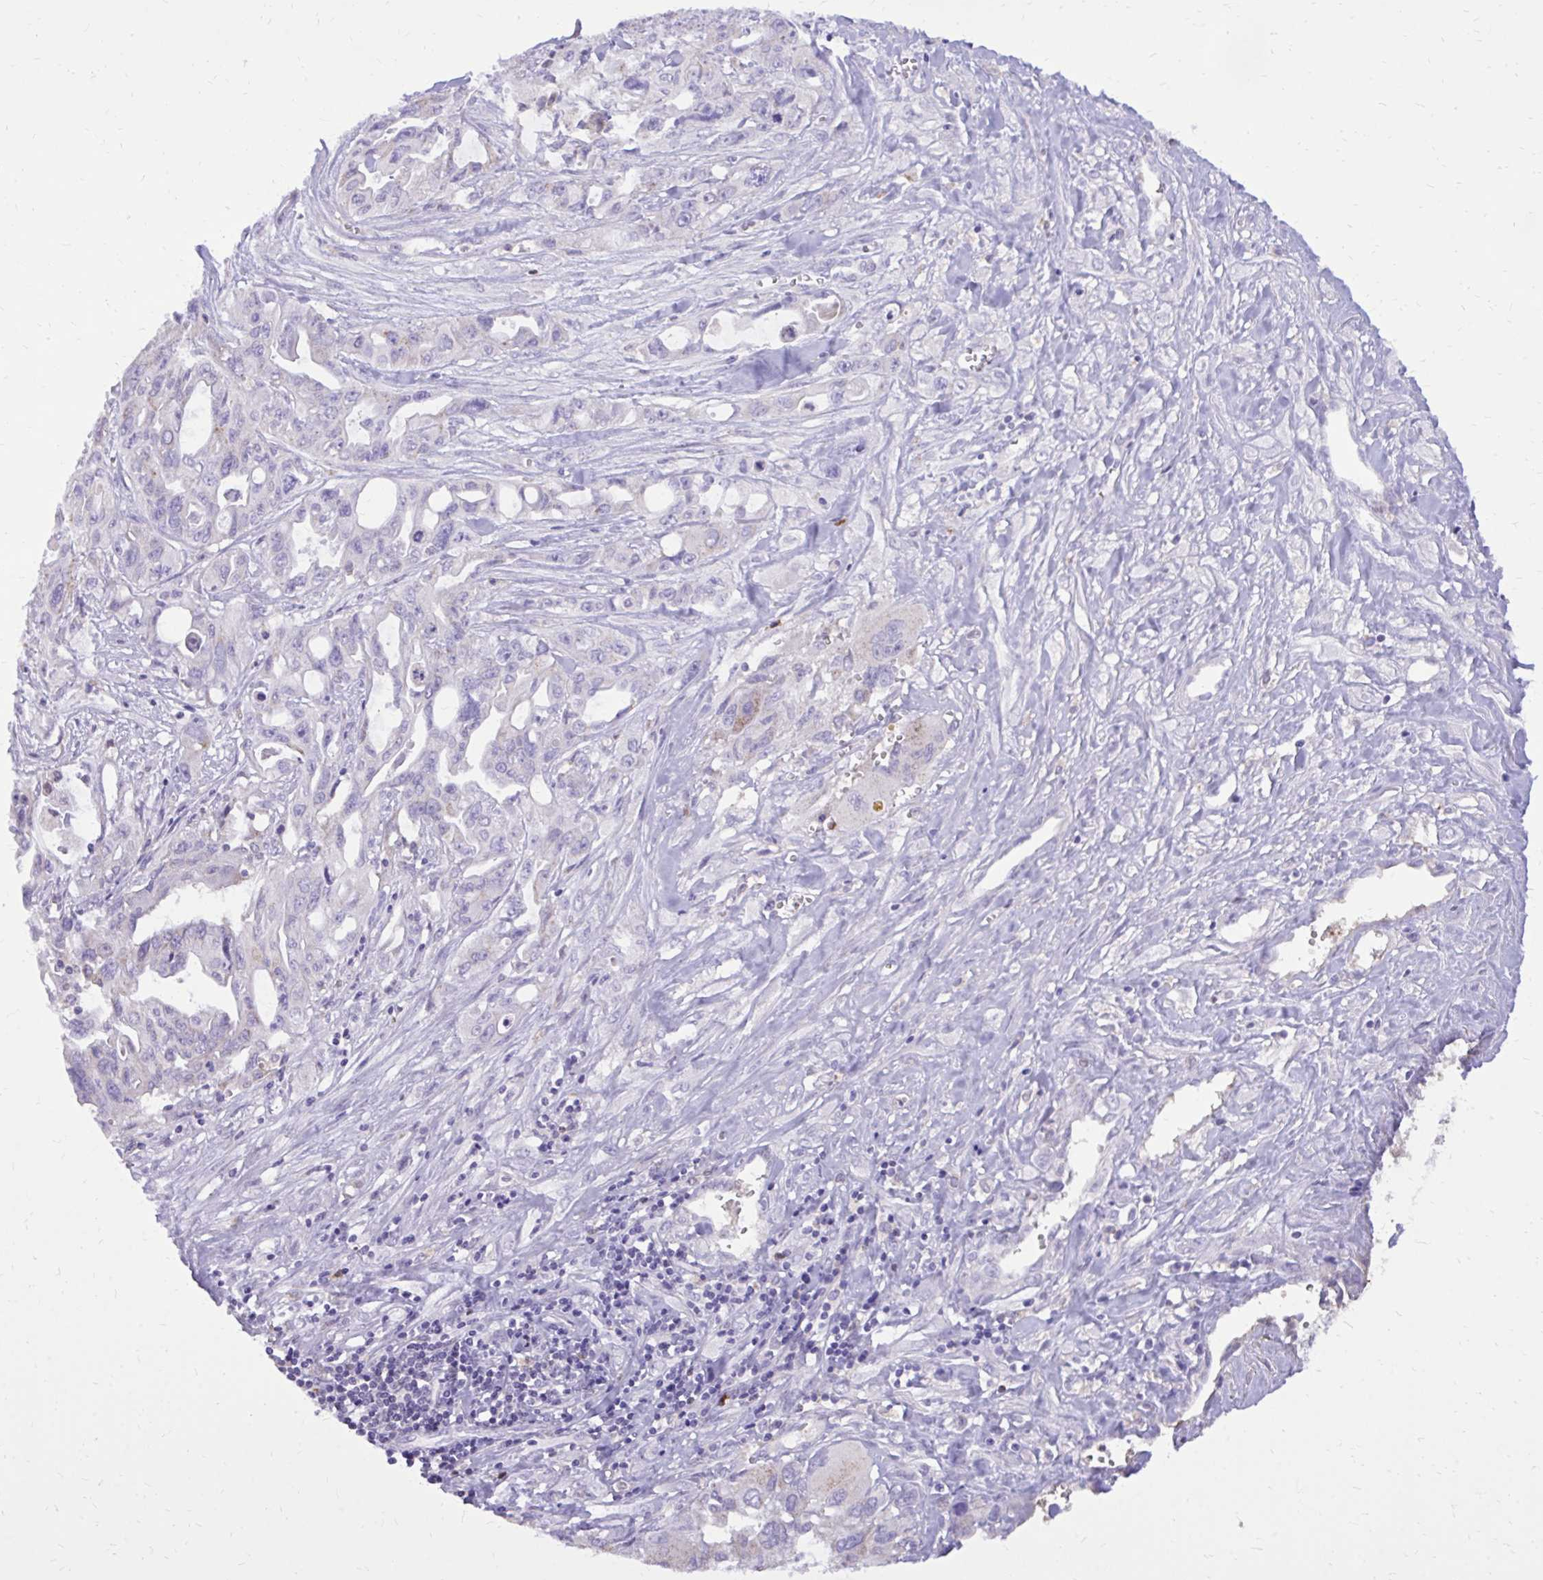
{"staining": {"intensity": "negative", "quantity": "none", "location": "none"}, "tissue": "pancreatic cancer", "cell_type": "Tumor cells", "image_type": "cancer", "snomed": [{"axis": "morphology", "description": "Adenocarcinoma, NOS"}, {"axis": "topography", "description": "Pancreas"}], "caption": "Tumor cells show no significant protein staining in pancreatic cancer. (Stains: DAB (3,3'-diaminobenzidine) immunohistochemistry with hematoxylin counter stain, Microscopy: brightfield microscopy at high magnification).", "gene": "CAT", "patient": {"sex": "female", "age": 47}}